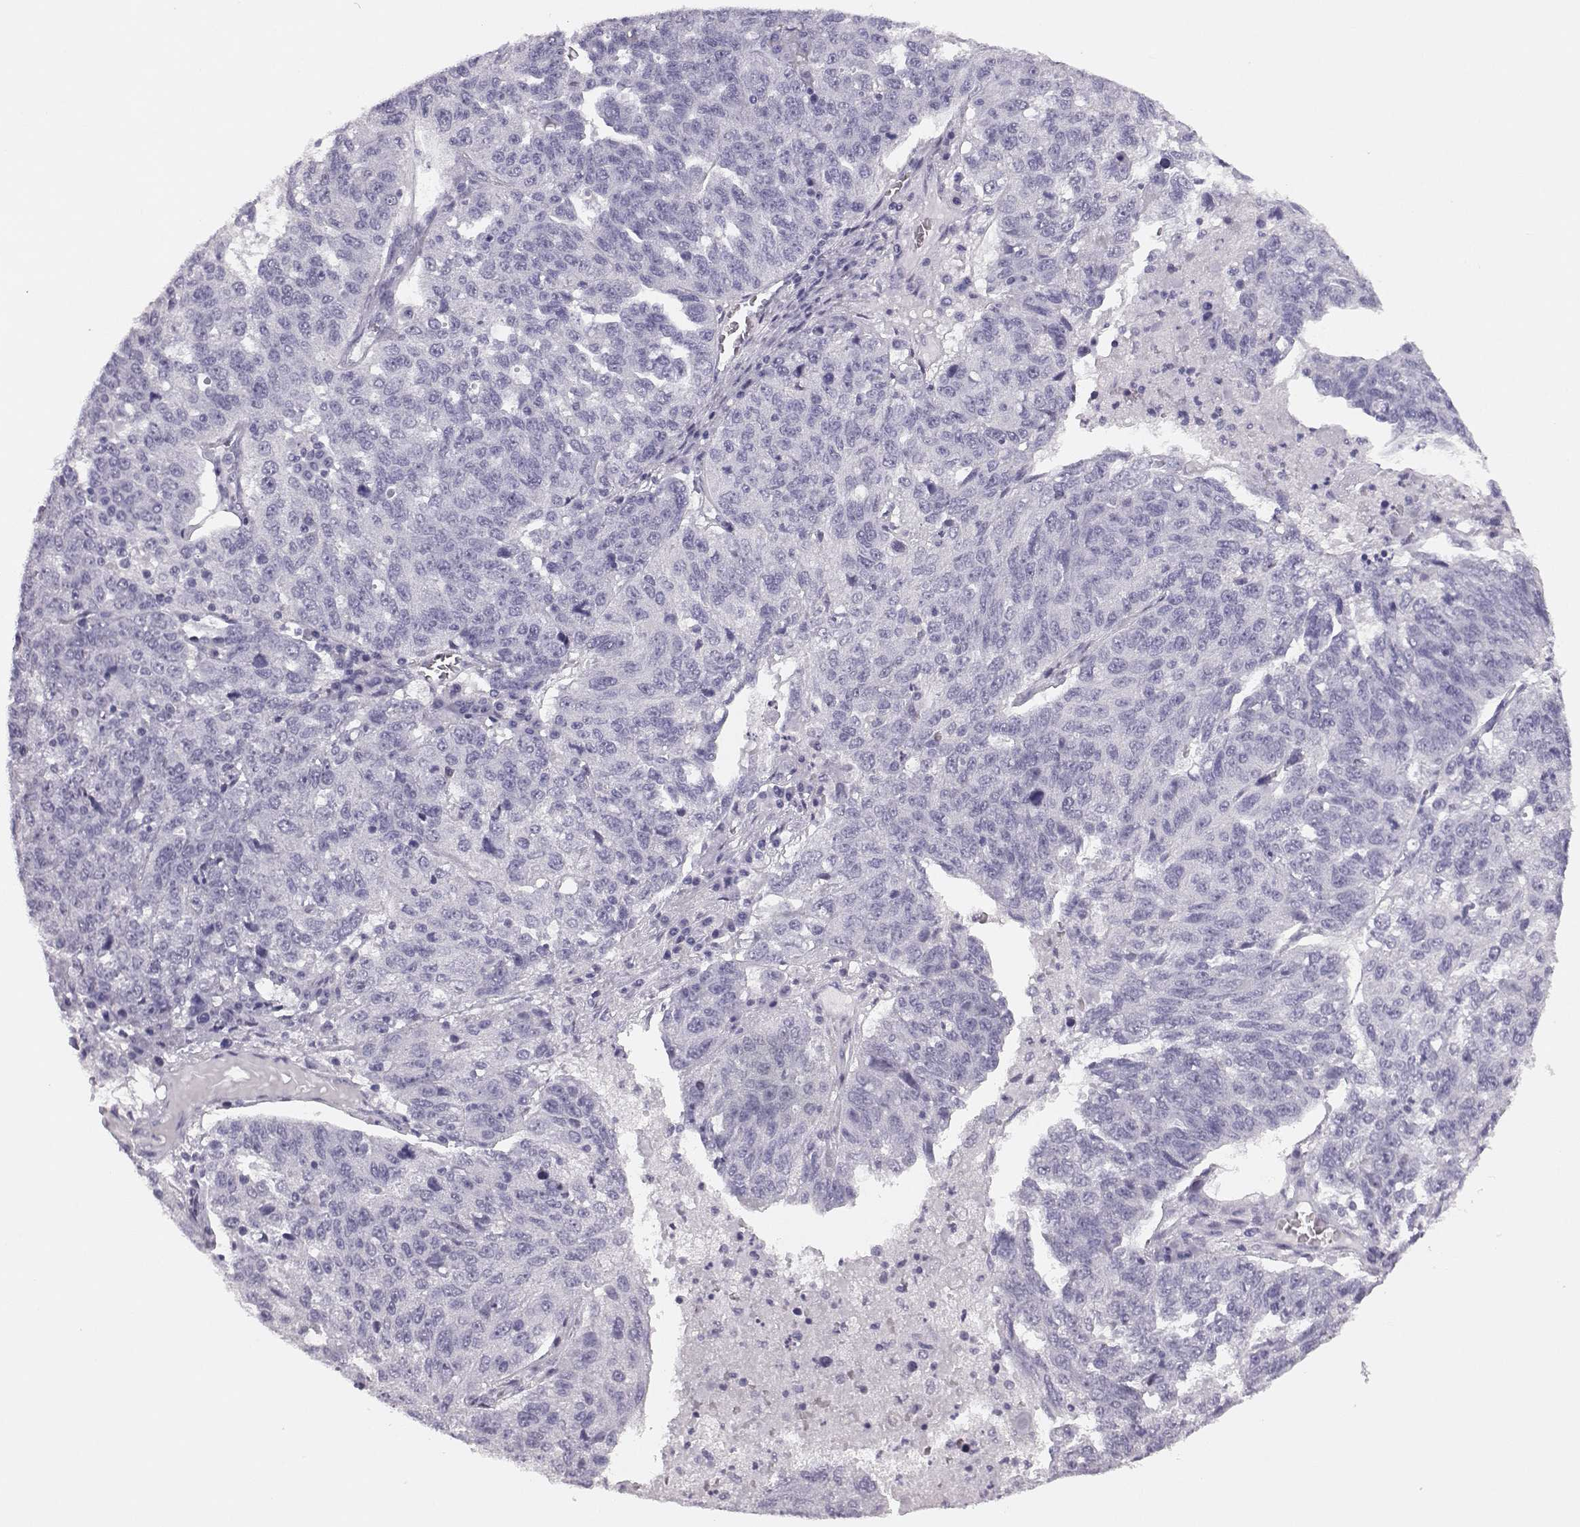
{"staining": {"intensity": "negative", "quantity": "none", "location": "none"}, "tissue": "ovarian cancer", "cell_type": "Tumor cells", "image_type": "cancer", "snomed": [{"axis": "morphology", "description": "Cystadenocarcinoma, serous, NOS"}, {"axis": "topography", "description": "Ovary"}], "caption": "Human ovarian cancer (serous cystadenocarcinoma) stained for a protein using immunohistochemistry exhibits no expression in tumor cells.", "gene": "BFSP2", "patient": {"sex": "female", "age": 71}}